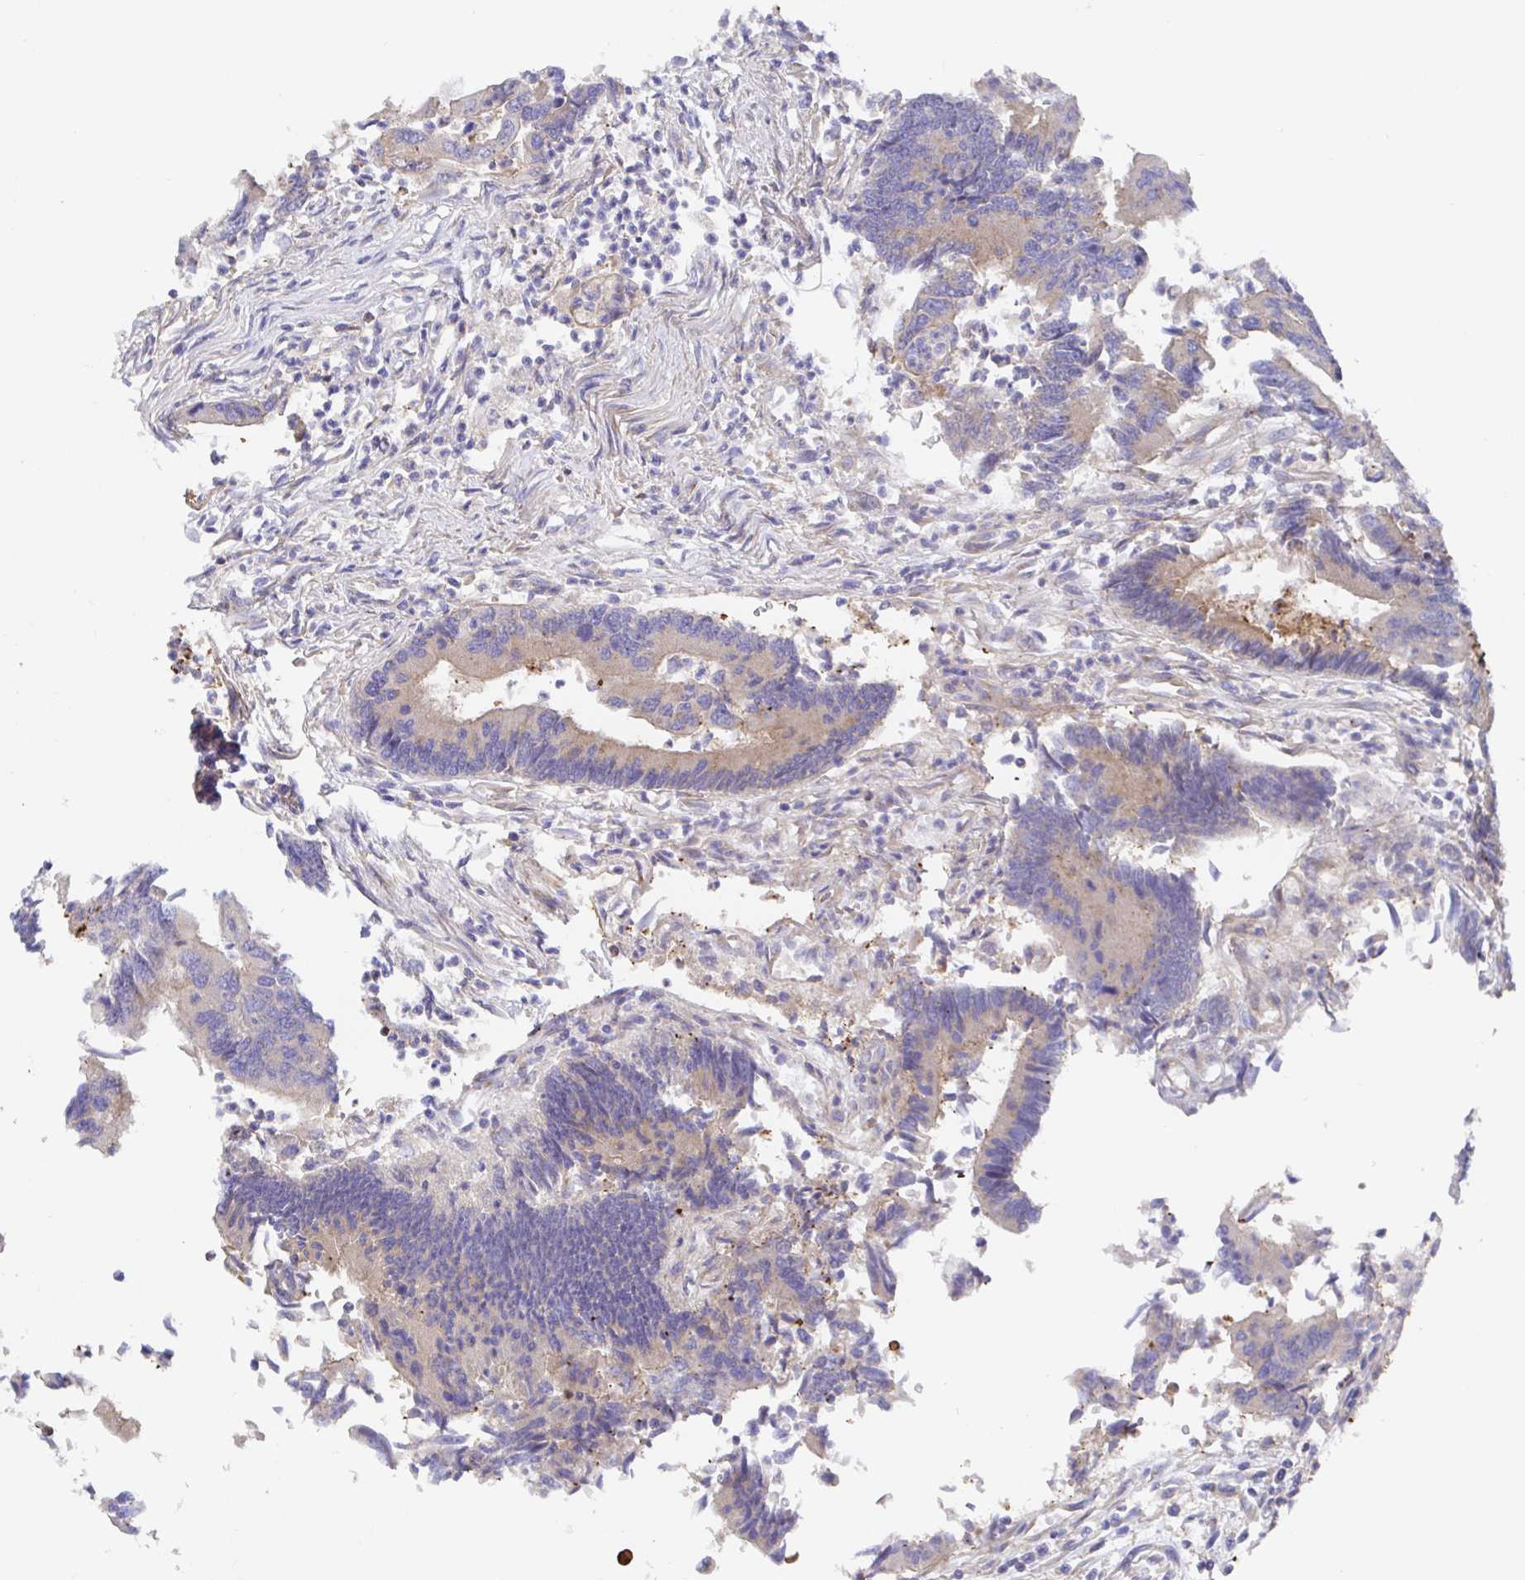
{"staining": {"intensity": "weak", "quantity": ">75%", "location": "cytoplasmic/membranous"}, "tissue": "colorectal cancer", "cell_type": "Tumor cells", "image_type": "cancer", "snomed": [{"axis": "morphology", "description": "Adenocarcinoma, NOS"}, {"axis": "topography", "description": "Colon"}], "caption": "Colorectal adenocarcinoma tissue reveals weak cytoplasmic/membranous expression in approximately >75% of tumor cells, visualized by immunohistochemistry.", "gene": "GOLGA1", "patient": {"sex": "female", "age": 67}}